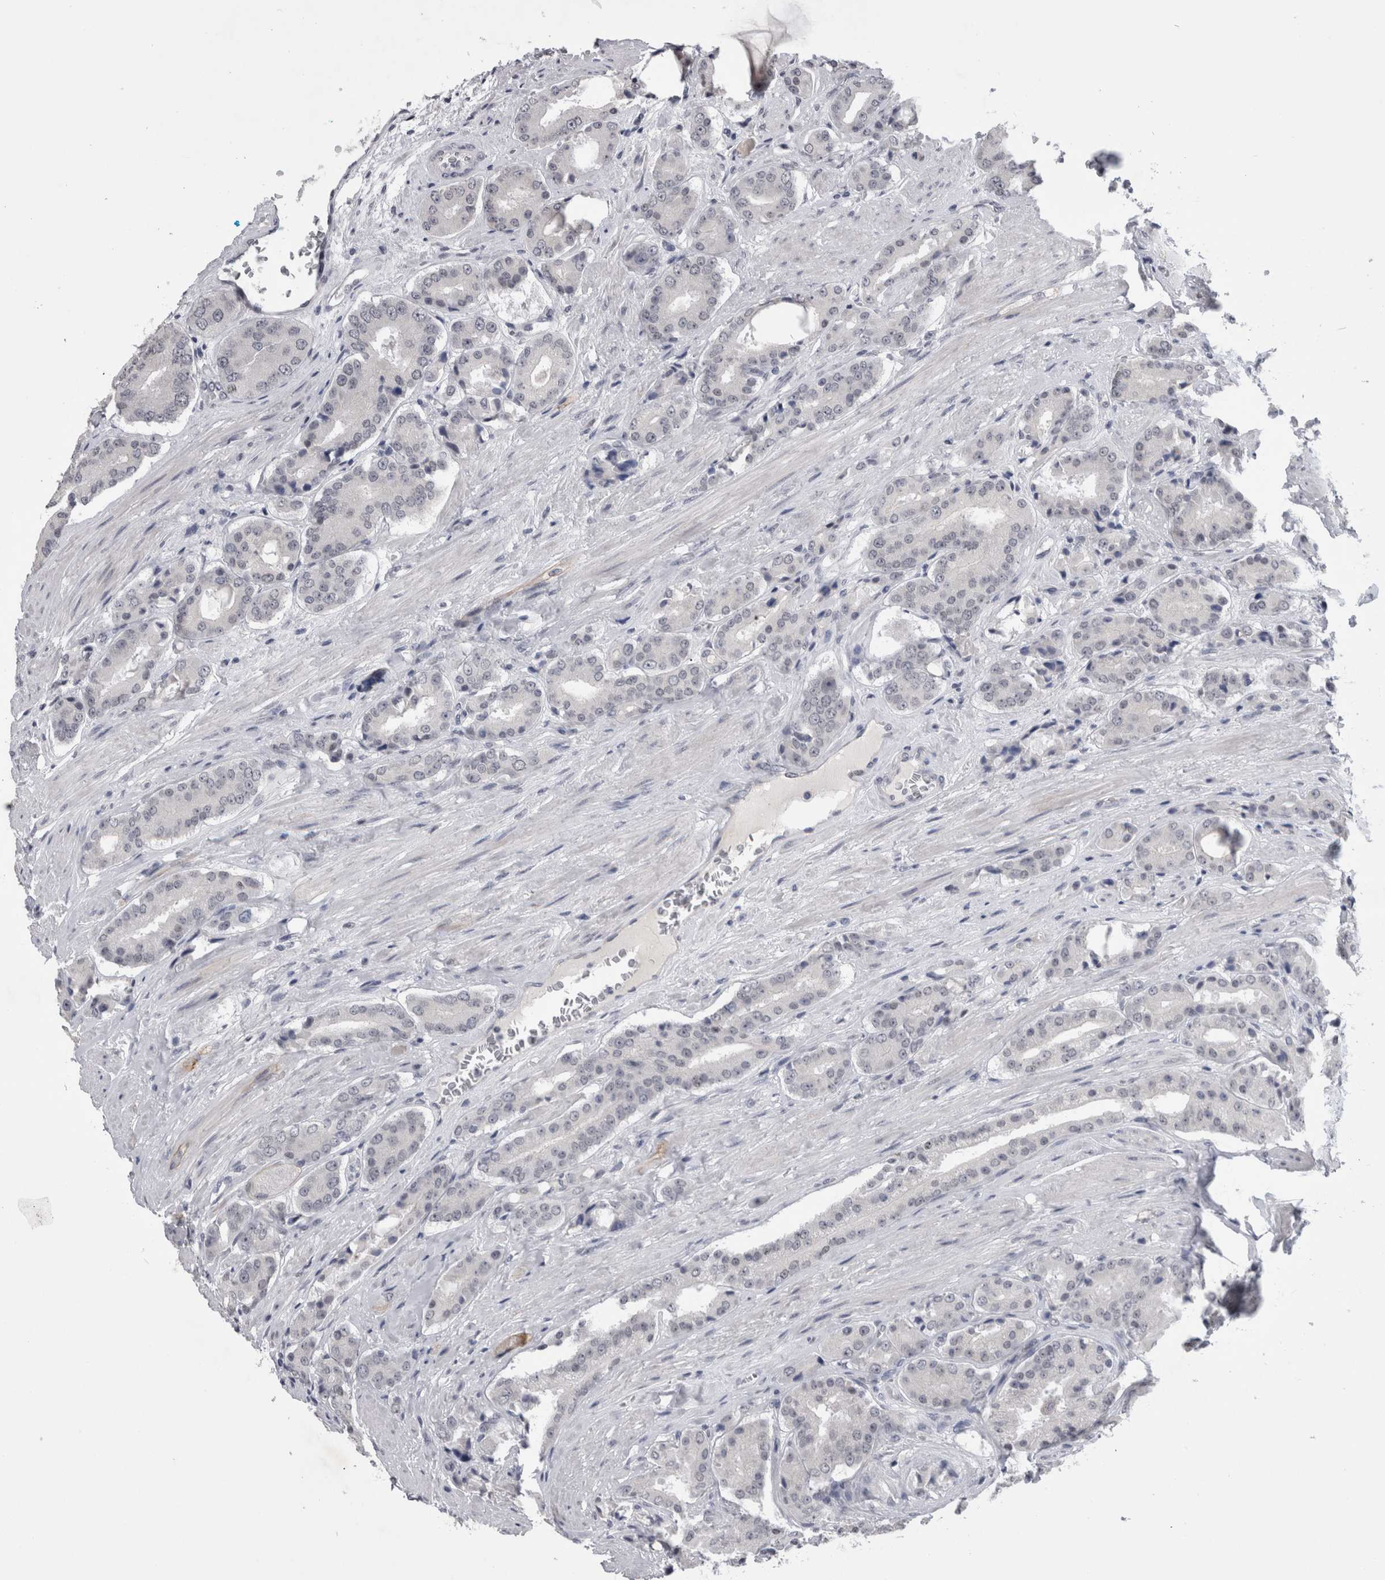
{"staining": {"intensity": "negative", "quantity": "none", "location": "none"}, "tissue": "prostate cancer", "cell_type": "Tumor cells", "image_type": "cancer", "snomed": [{"axis": "morphology", "description": "Adenocarcinoma, High grade"}, {"axis": "topography", "description": "Prostate"}], "caption": "IHC micrograph of adenocarcinoma (high-grade) (prostate) stained for a protein (brown), which exhibits no positivity in tumor cells. (IHC, brightfield microscopy, high magnification).", "gene": "KIF18B", "patient": {"sex": "male", "age": 71}}